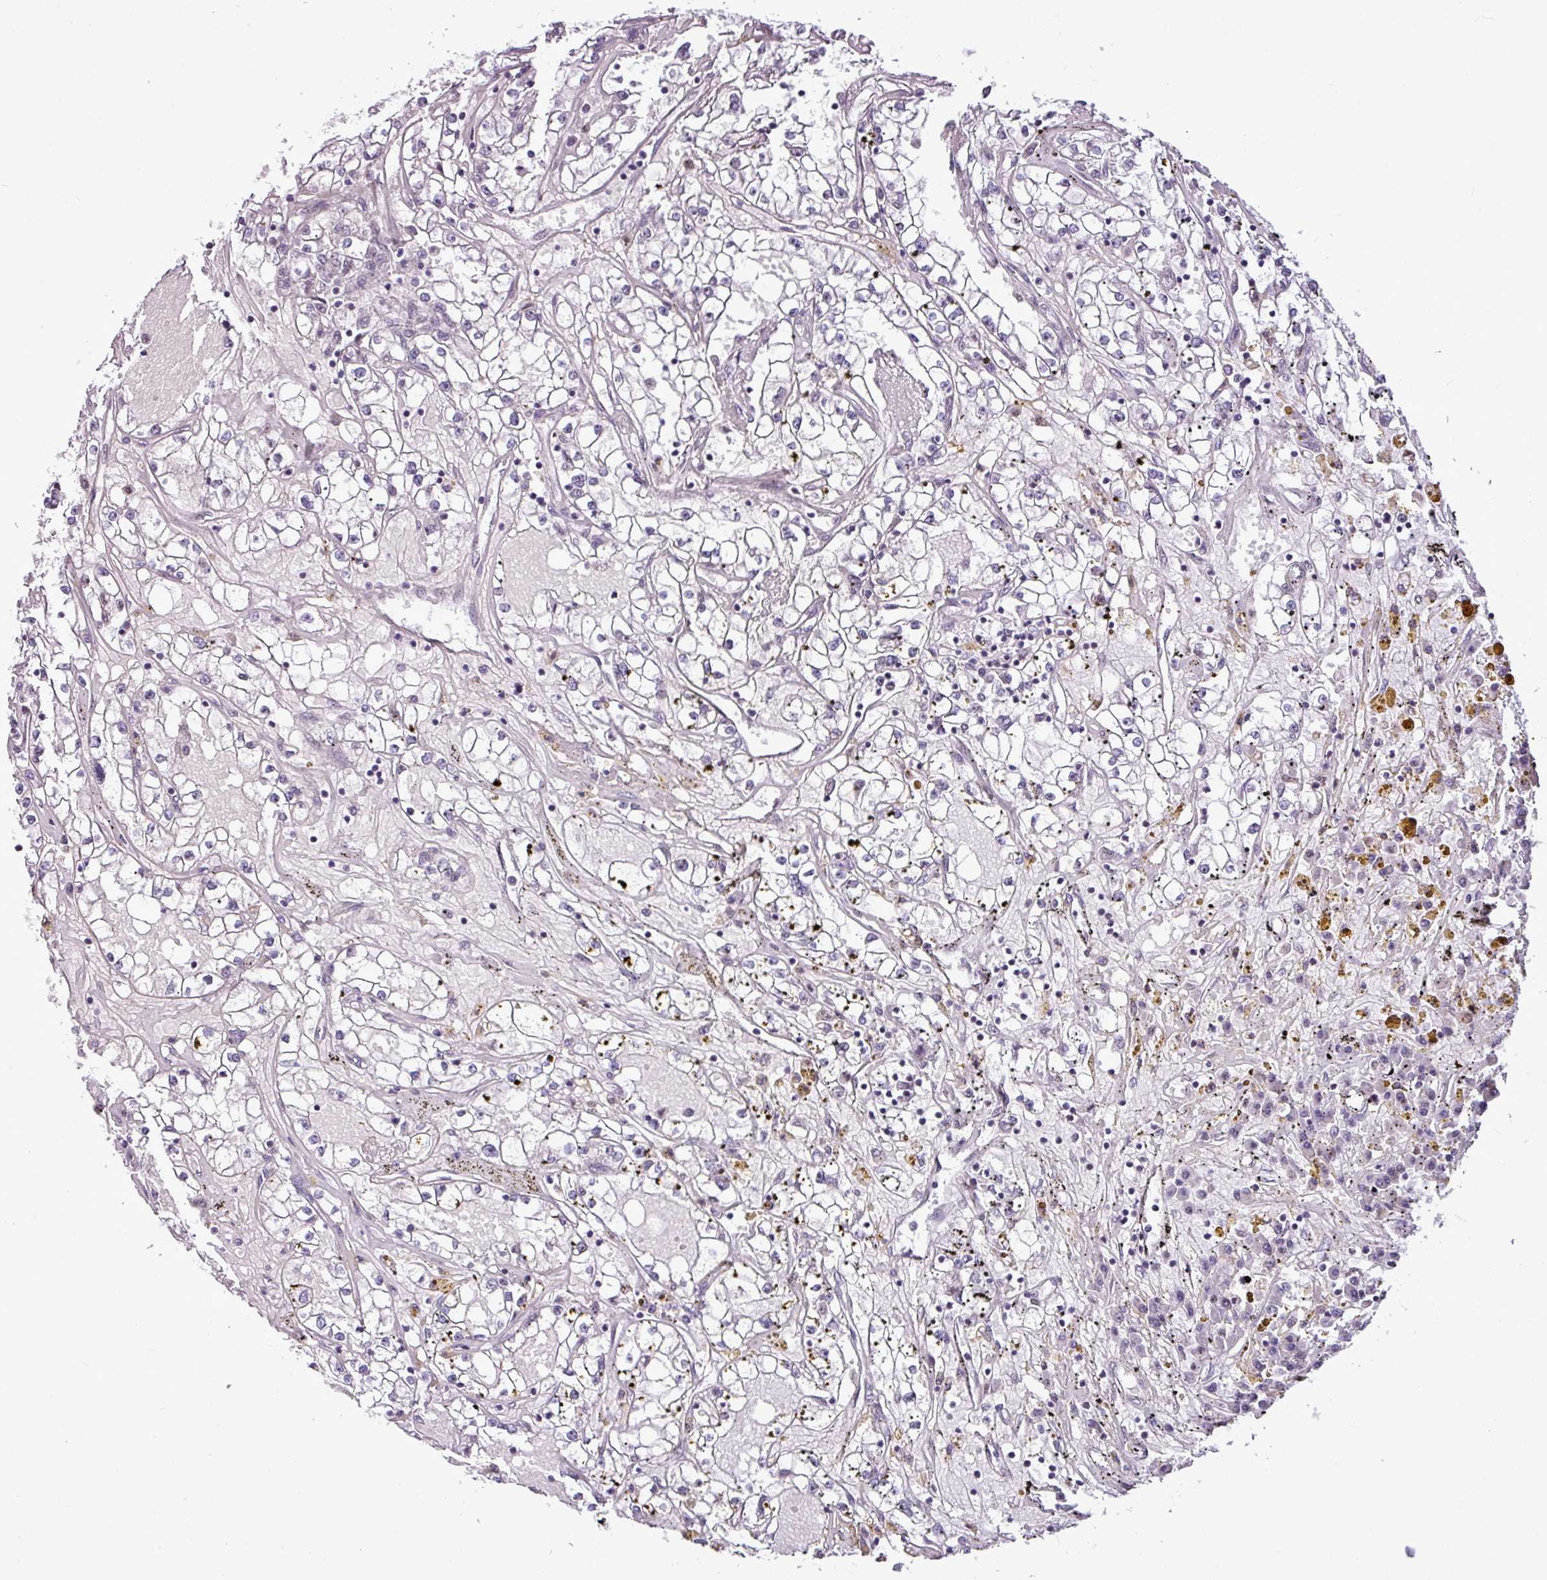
{"staining": {"intensity": "negative", "quantity": "none", "location": "none"}, "tissue": "renal cancer", "cell_type": "Tumor cells", "image_type": "cancer", "snomed": [{"axis": "morphology", "description": "Adenocarcinoma, NOS"}, {"axis": "topography", "description": "Kidney"}], "caption": "Tumor cells are negative for protein expression in human adenocarcinoma (renal).", "gene": "UTP18", "patient": {"sex": "male", "age": 56}}